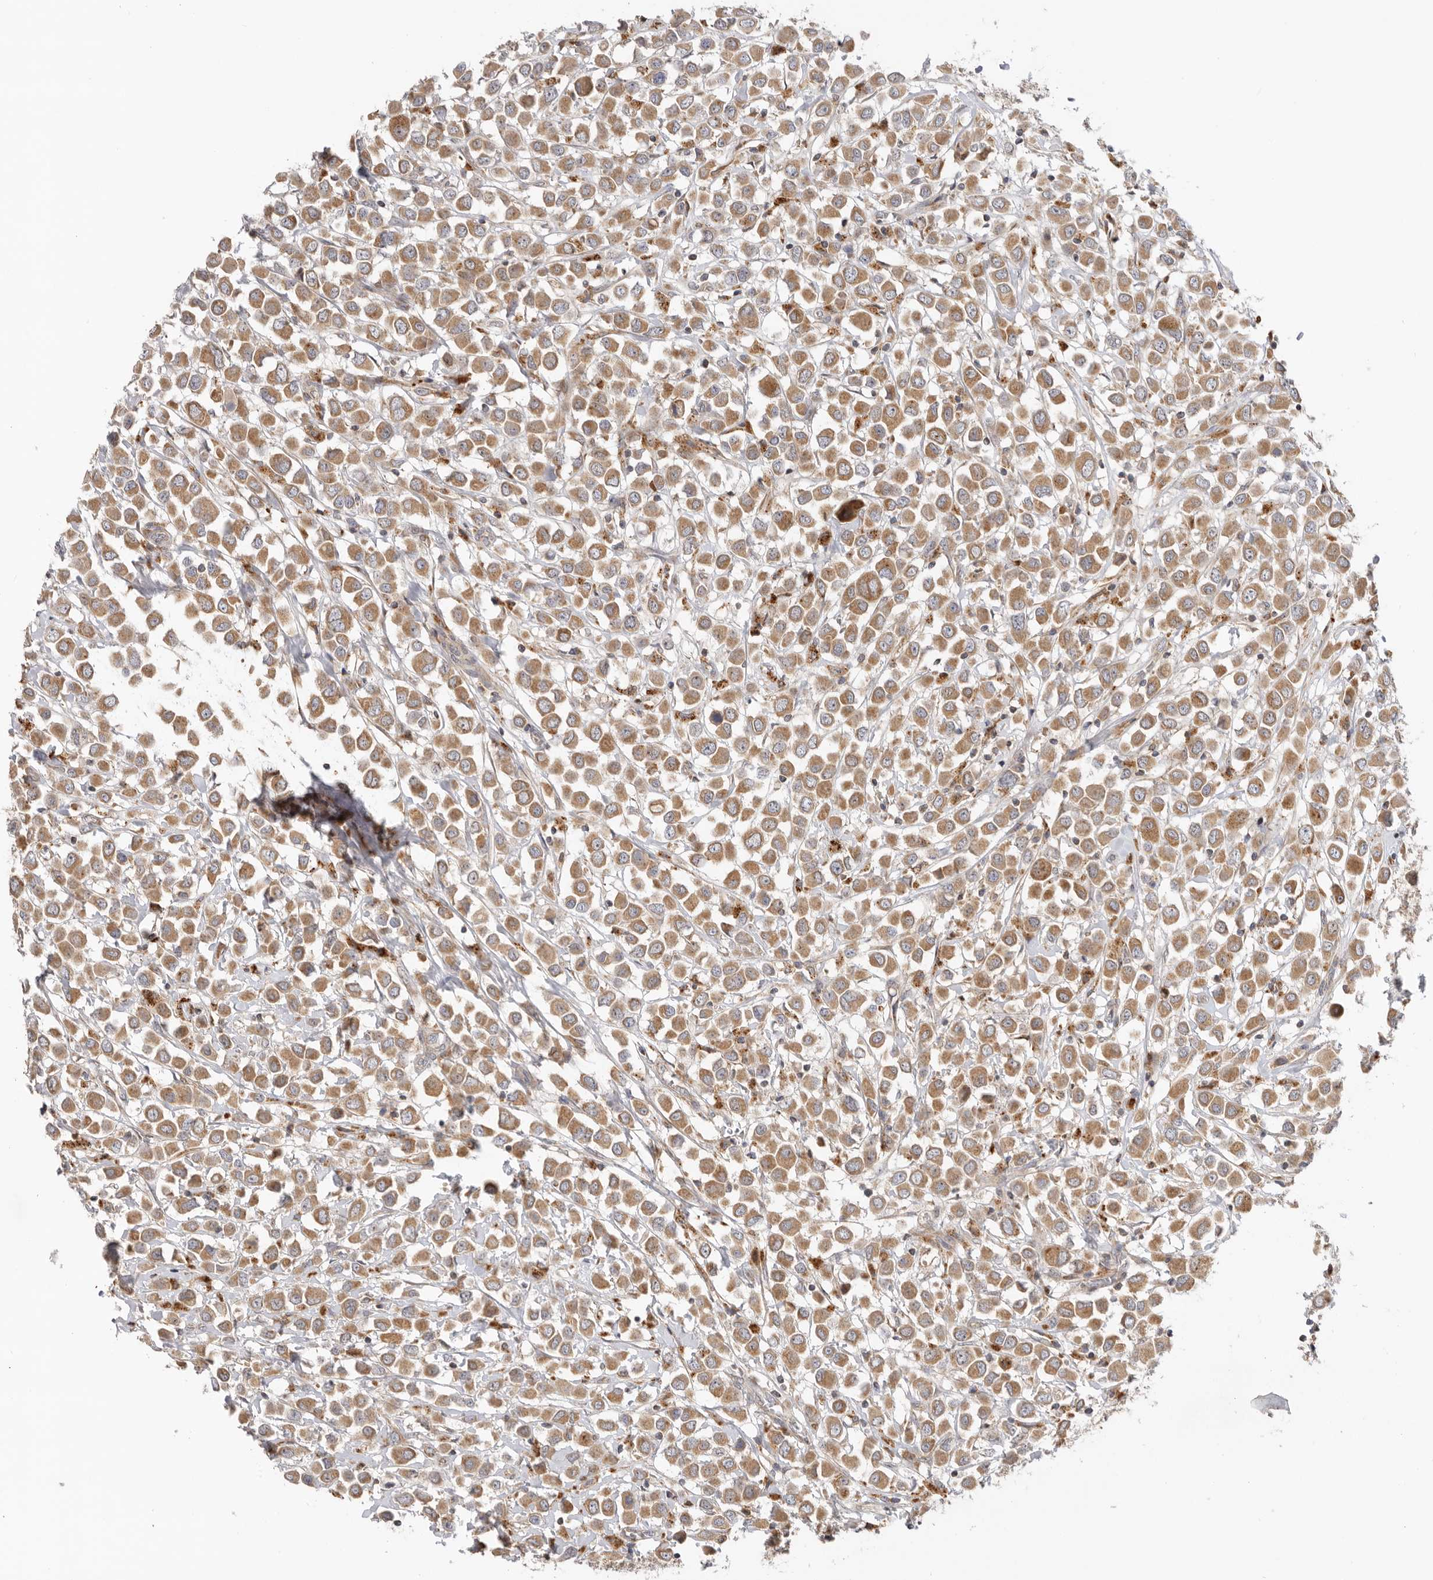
{"staining": {"intensity": "moderate", "quantity": ">75%", "location": "cytoplasmic/membranous"}, "tissue": "breast cancer", "cell_type": "Tumor cells", "image_type": "cancer", "snomed": [{"axis": "morphology", "description": "Duct carcinoma"}, {"axis": "topography", "description": "Breast"}], "caption": "This micrograph reveals immunohistochemistry (IHC) staining of human breast intraductal carcinoma, with medium moderate cytoplasmic/membranous positivity in approximately >75% of tumor cells.", "gene": "GNE", "patient": {"sex": "female", "age": 61}}